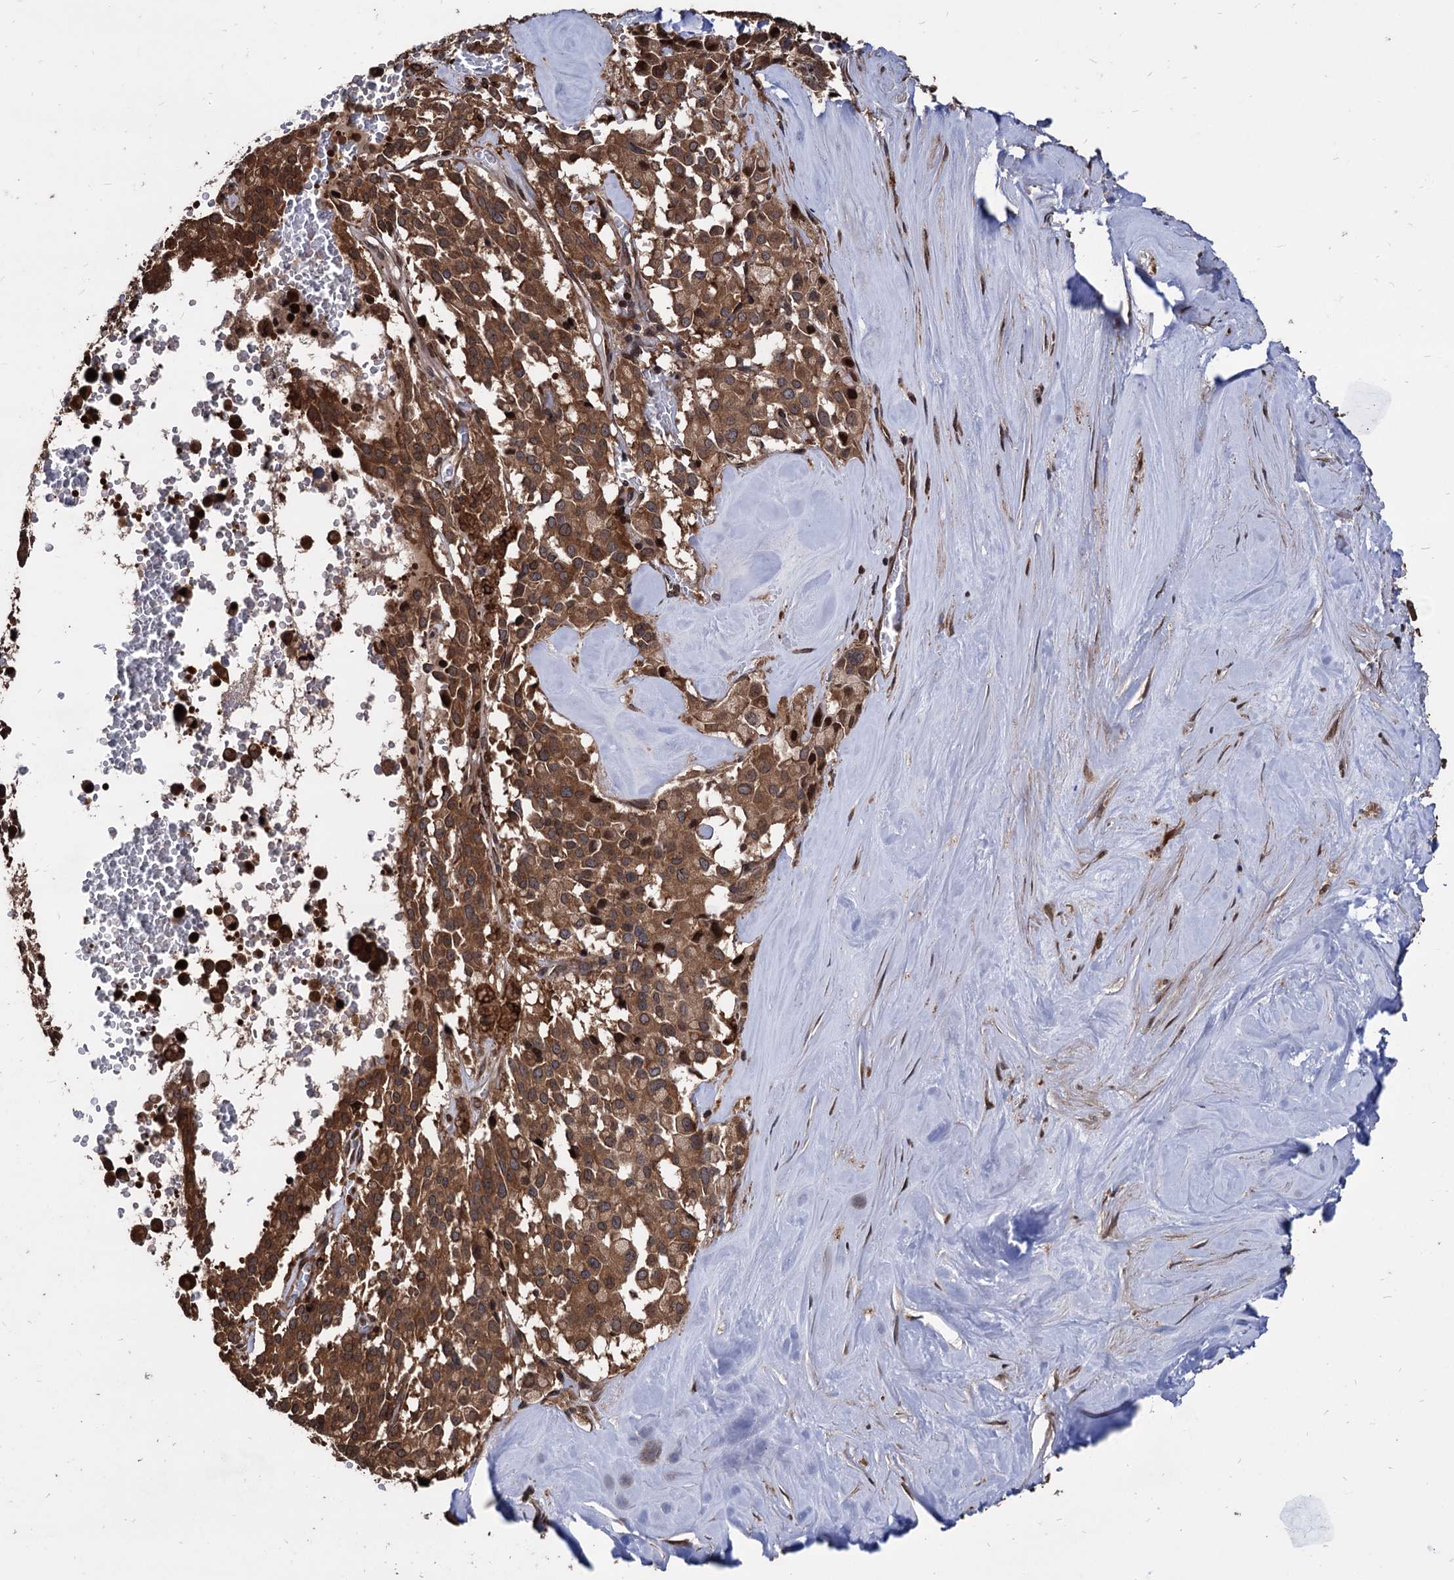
{"staining": {"intensity": "strong", "quantity": ">75%", "location": "cytoplasmic/membranous"}, "tissue": "pancreatic cancer", "cell_type": "Tumor cells", "image_type": "cancer", "snomed": [{"axis": "morphology", "description": "Adenocarcinoma, NOS"}, {"axis": "topography", "description": "Pancreas"}], "caption": "Immunohistochemistry (IHC) (DAB) staining of human pancreatic cancer (adenocarcinoma) exhibits strong cytoplasmic/membranous protein expression in approximately >75% of tumor cells.", "gene": "ANKRD12", "patient": {"sex": "male", "age": 65}}